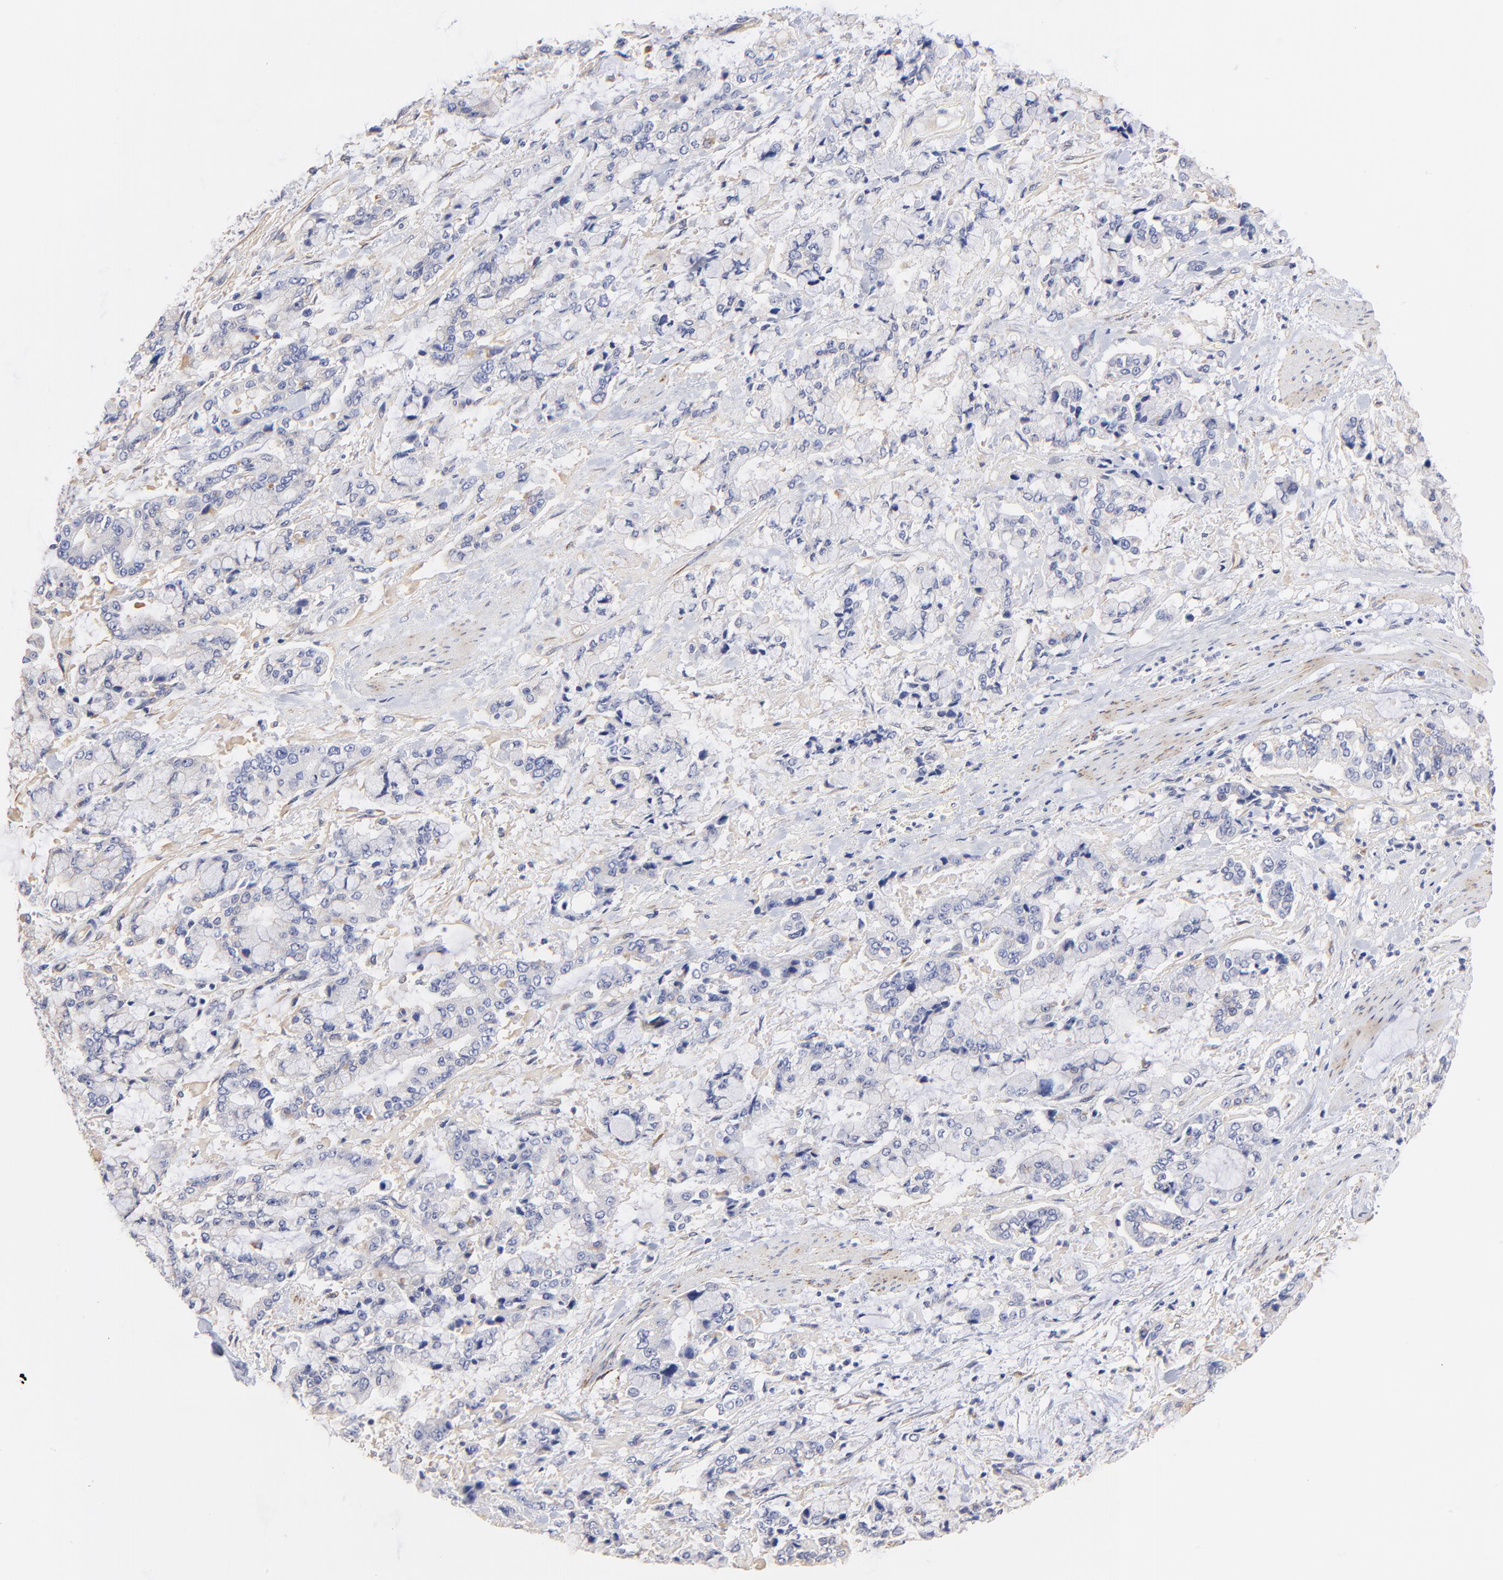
{"staining": {"intensity": "weak", "quantity": "<25%", "location": "cytoplasmic/membranous"}, "tissue": "stomach cancer", "cell_type": "Tumor cells", "image_type": "cancer", "snomed": [{"axis": "morphology", "description": "Normal tissue, NOS"}, {"axis": "morphology", "description": "Adenocarcinoma, NOS"}, {"axis": "topography", "description": "Stomach, upper"}, {"axis": "topography", "description": "Stomach"}], "caption": "Immunohistochemistry of stomach cancer exhibits no staining in tumor cells. (DAB (3,3'-diaminobenzidine) immunohistochemistry, high magnification).", "gene": "HS3ST1", "patient": {"sex": "male", "age": 76}}